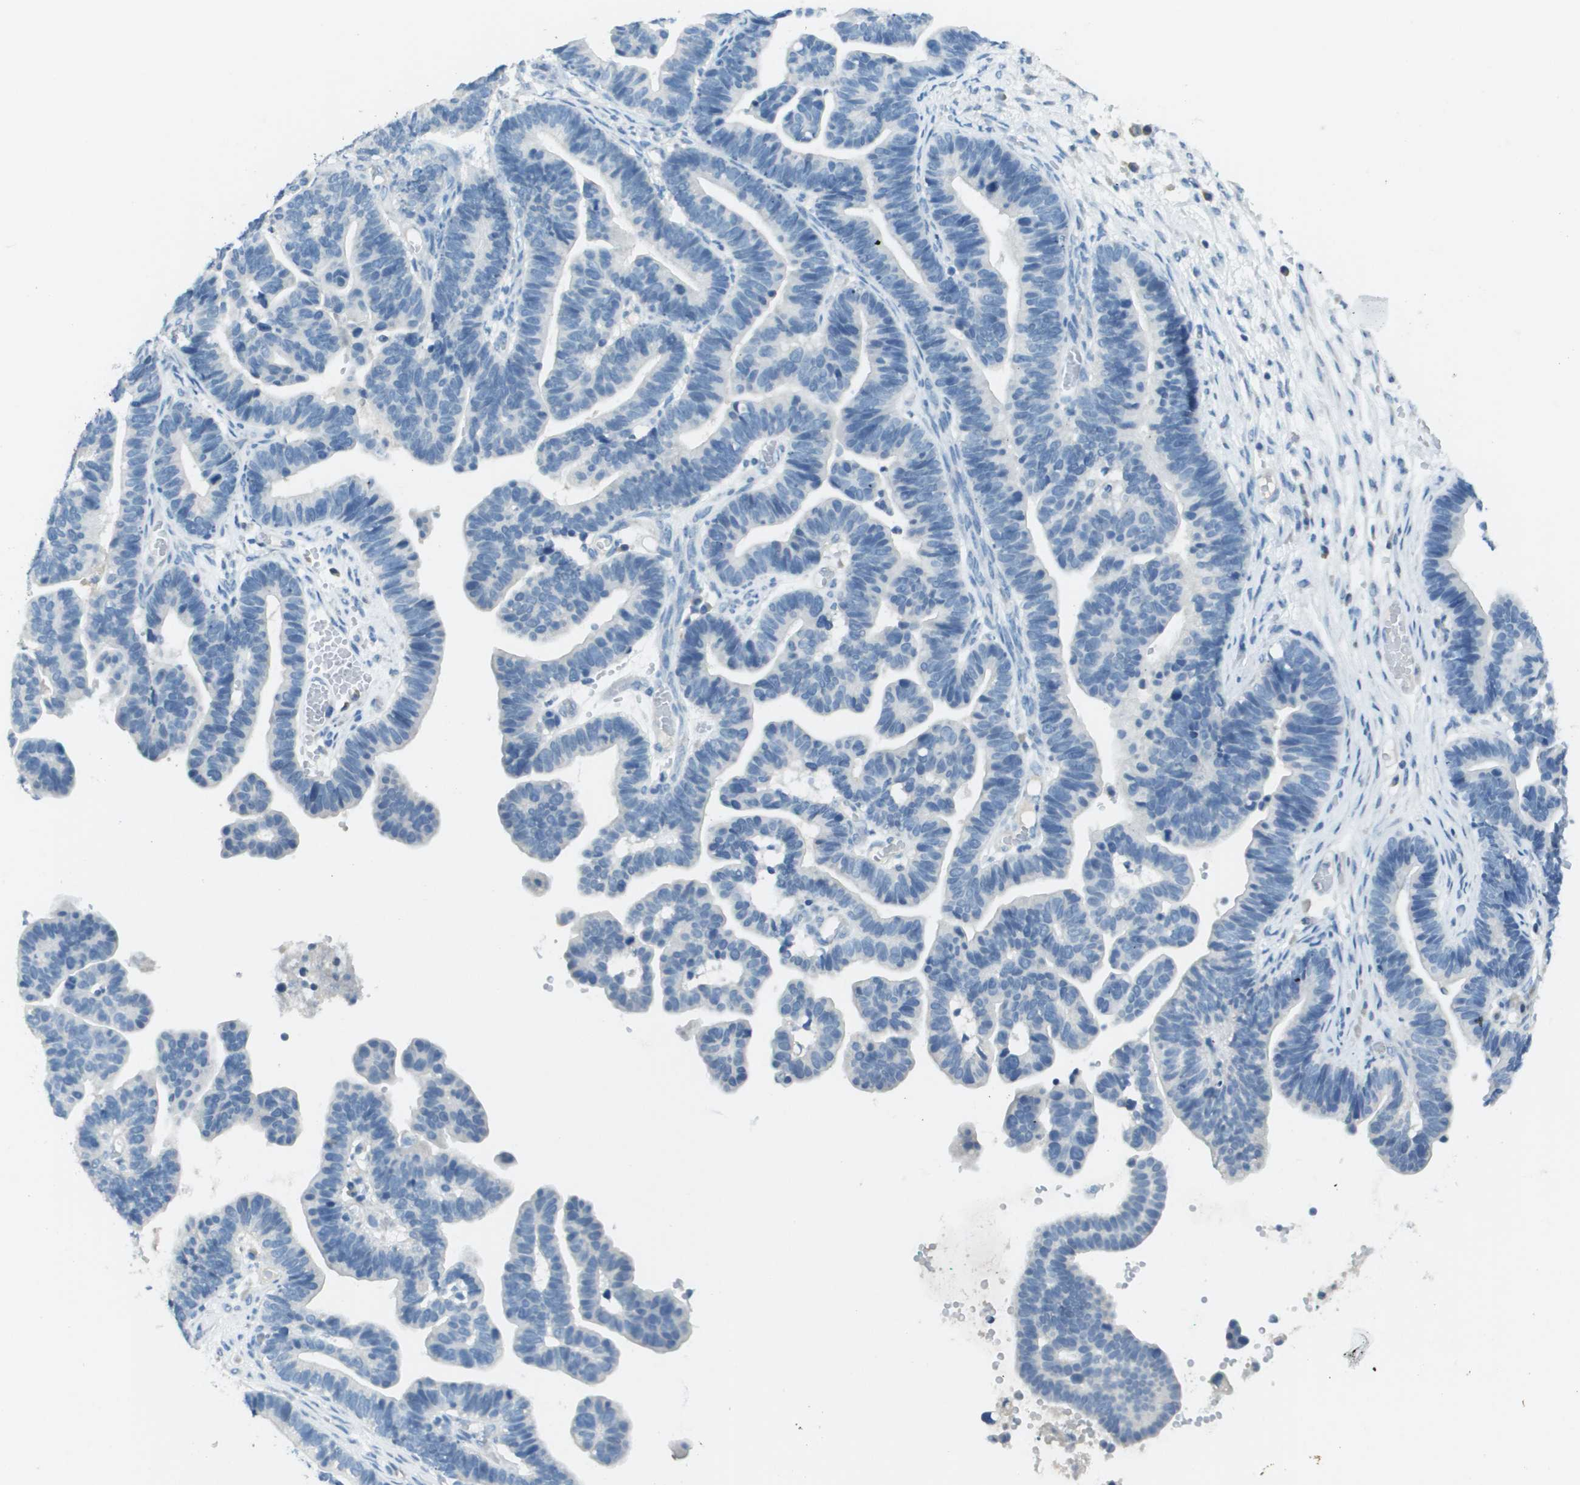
{"staining": {"intensity": "negative", "quantity": "none", "location": "none"}, "tissue": "ovarian cancer", "cell_type": "Tumor cells", "image_type": "cancer", "snomed": [{"axis": "morphology", "description": "Cystadenocarcinoma, serous, NOS"}, {"axis": "topography", "description": "Ovary"}], "caption": "The image reveals no significant expression in tumor cells of ovarian serous cystadenocarcinoma.", "gene": "PTGDR2", "patient": {"sex": "female", "age": 56}}